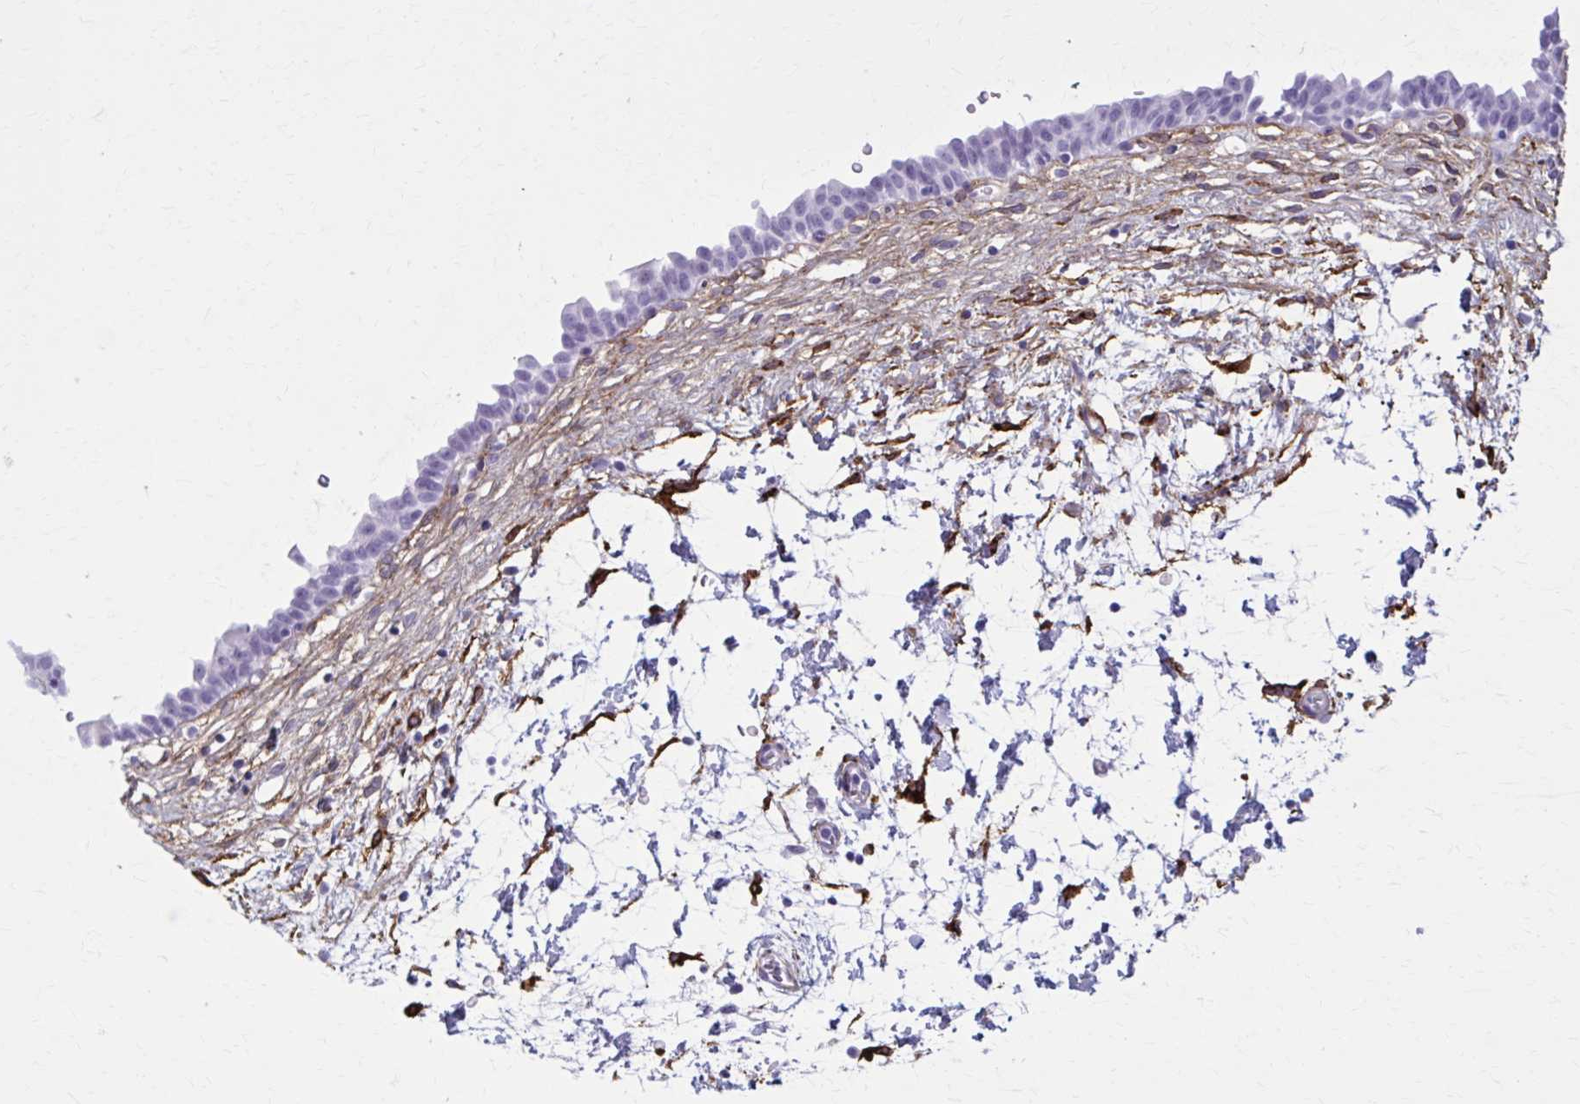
{"staining": {"intensity": "negative", "quantity": "none", "location": "none"}, "tissue": "urinary bladder", "cell_type": "Urothelial cells", "image_type": "normal", "snomed": [{"axis": "morphology", "description": "Normal tissue, NOS"}, {"axis": "topography", "description": "Urinary bladder"}], "caption": "A micrograph of urinary bladder stained for a protein demonstrates no brown staining in urothelial cells.", "gene": "AKAP12", "patient": {"sex": "male", "age": 37}}